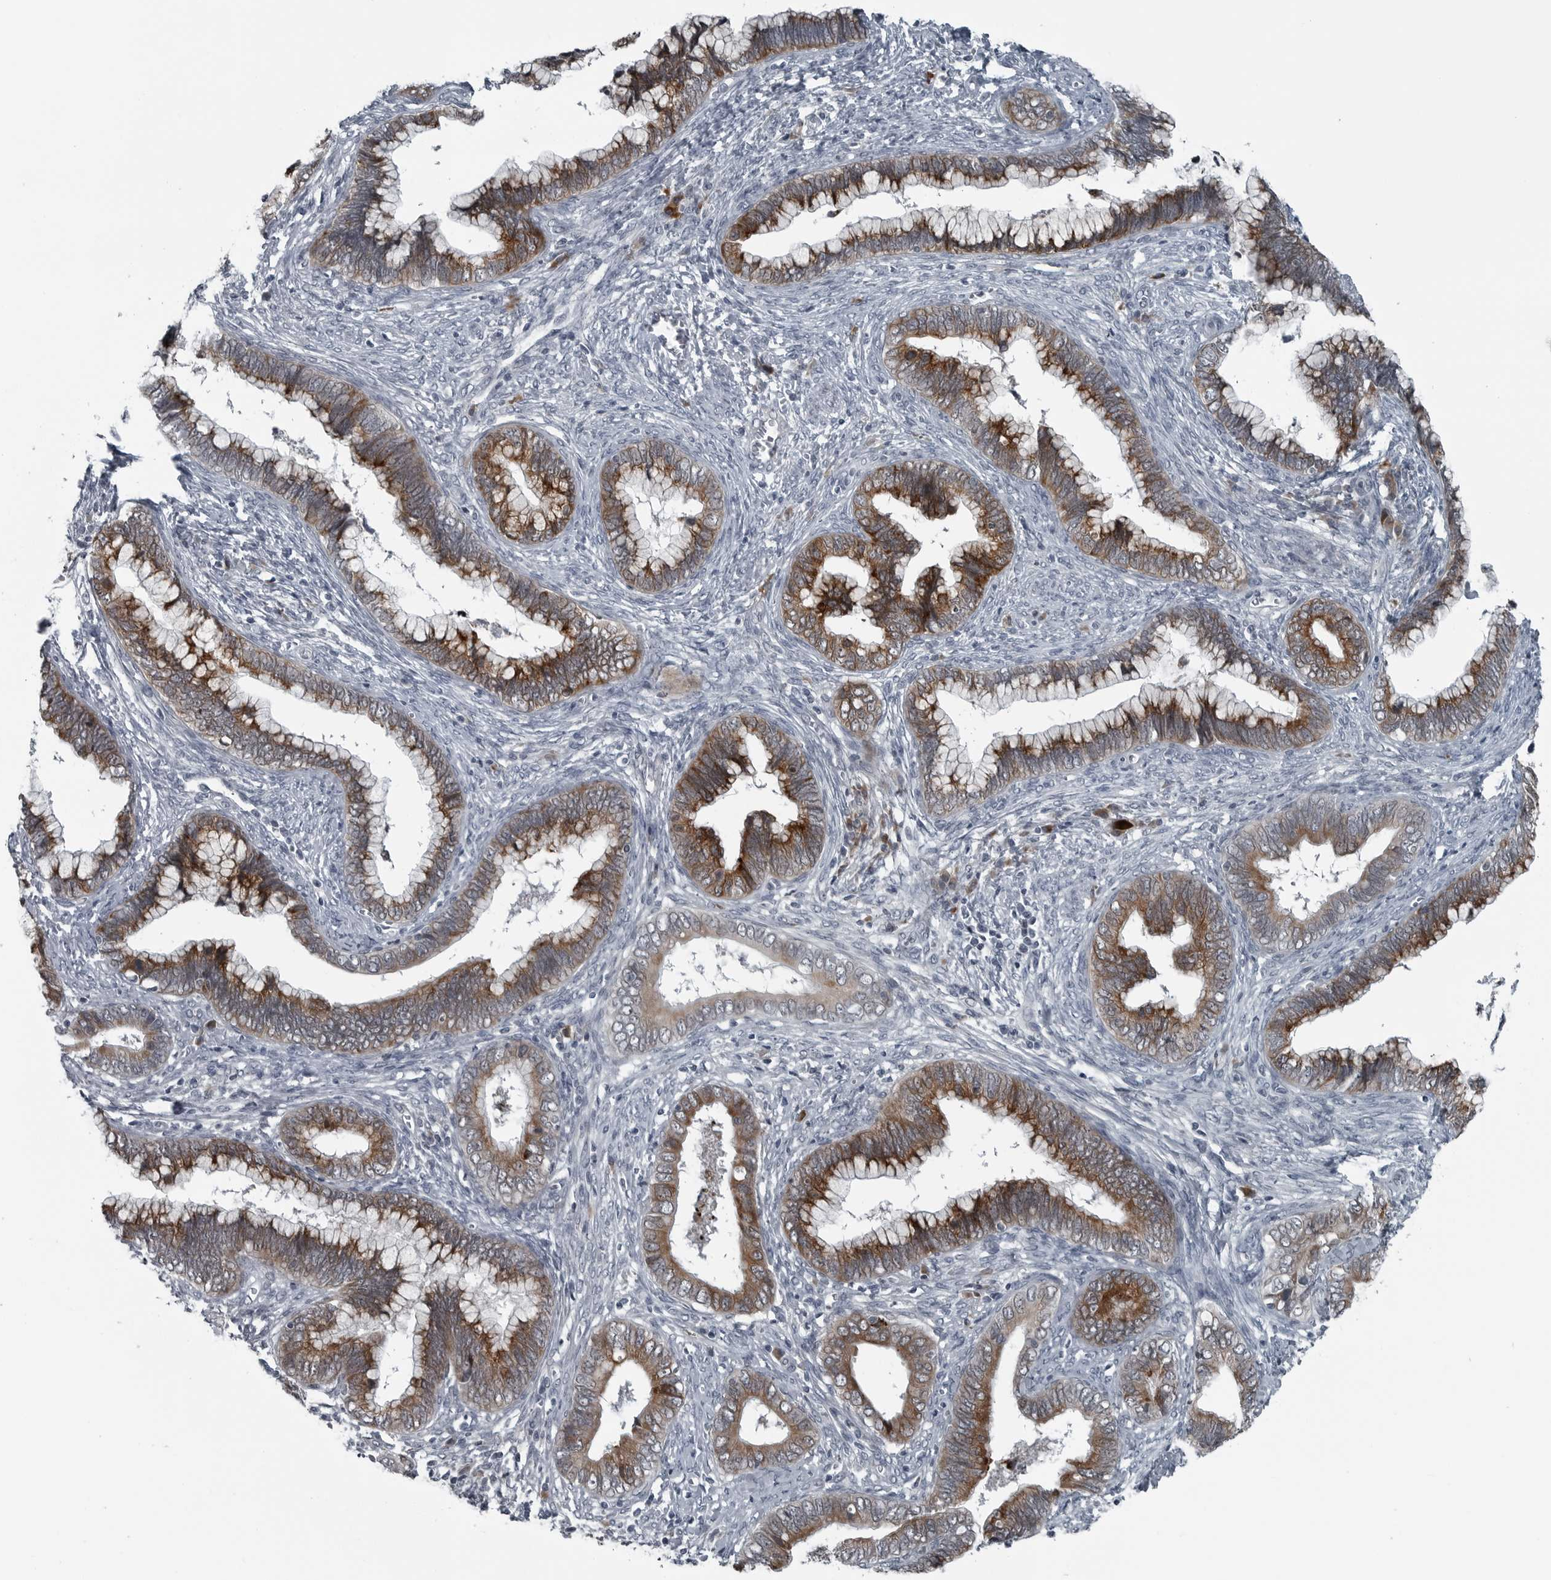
{"staining": {"intensity": "strong", "quantity": ">75%", "location": "cytoplasmic/membranous"}, "tissue": "cervical cancer", "cell_type": "Tumor cells", "image_type": "cancer", "snomed": [{"axis": "morphology", "description": "Adenocarcinoma, NOS"}, {"axis": "topography", "description": "Cervix"}], "caption": "This is an image of IHC staining of adenocarcinoma (cervical), which shows strong expression in the cytoplasmic/membranous of tumor cells.", "gene": "DNAAF11", "patient": {"sex": "female", "age": 44}}